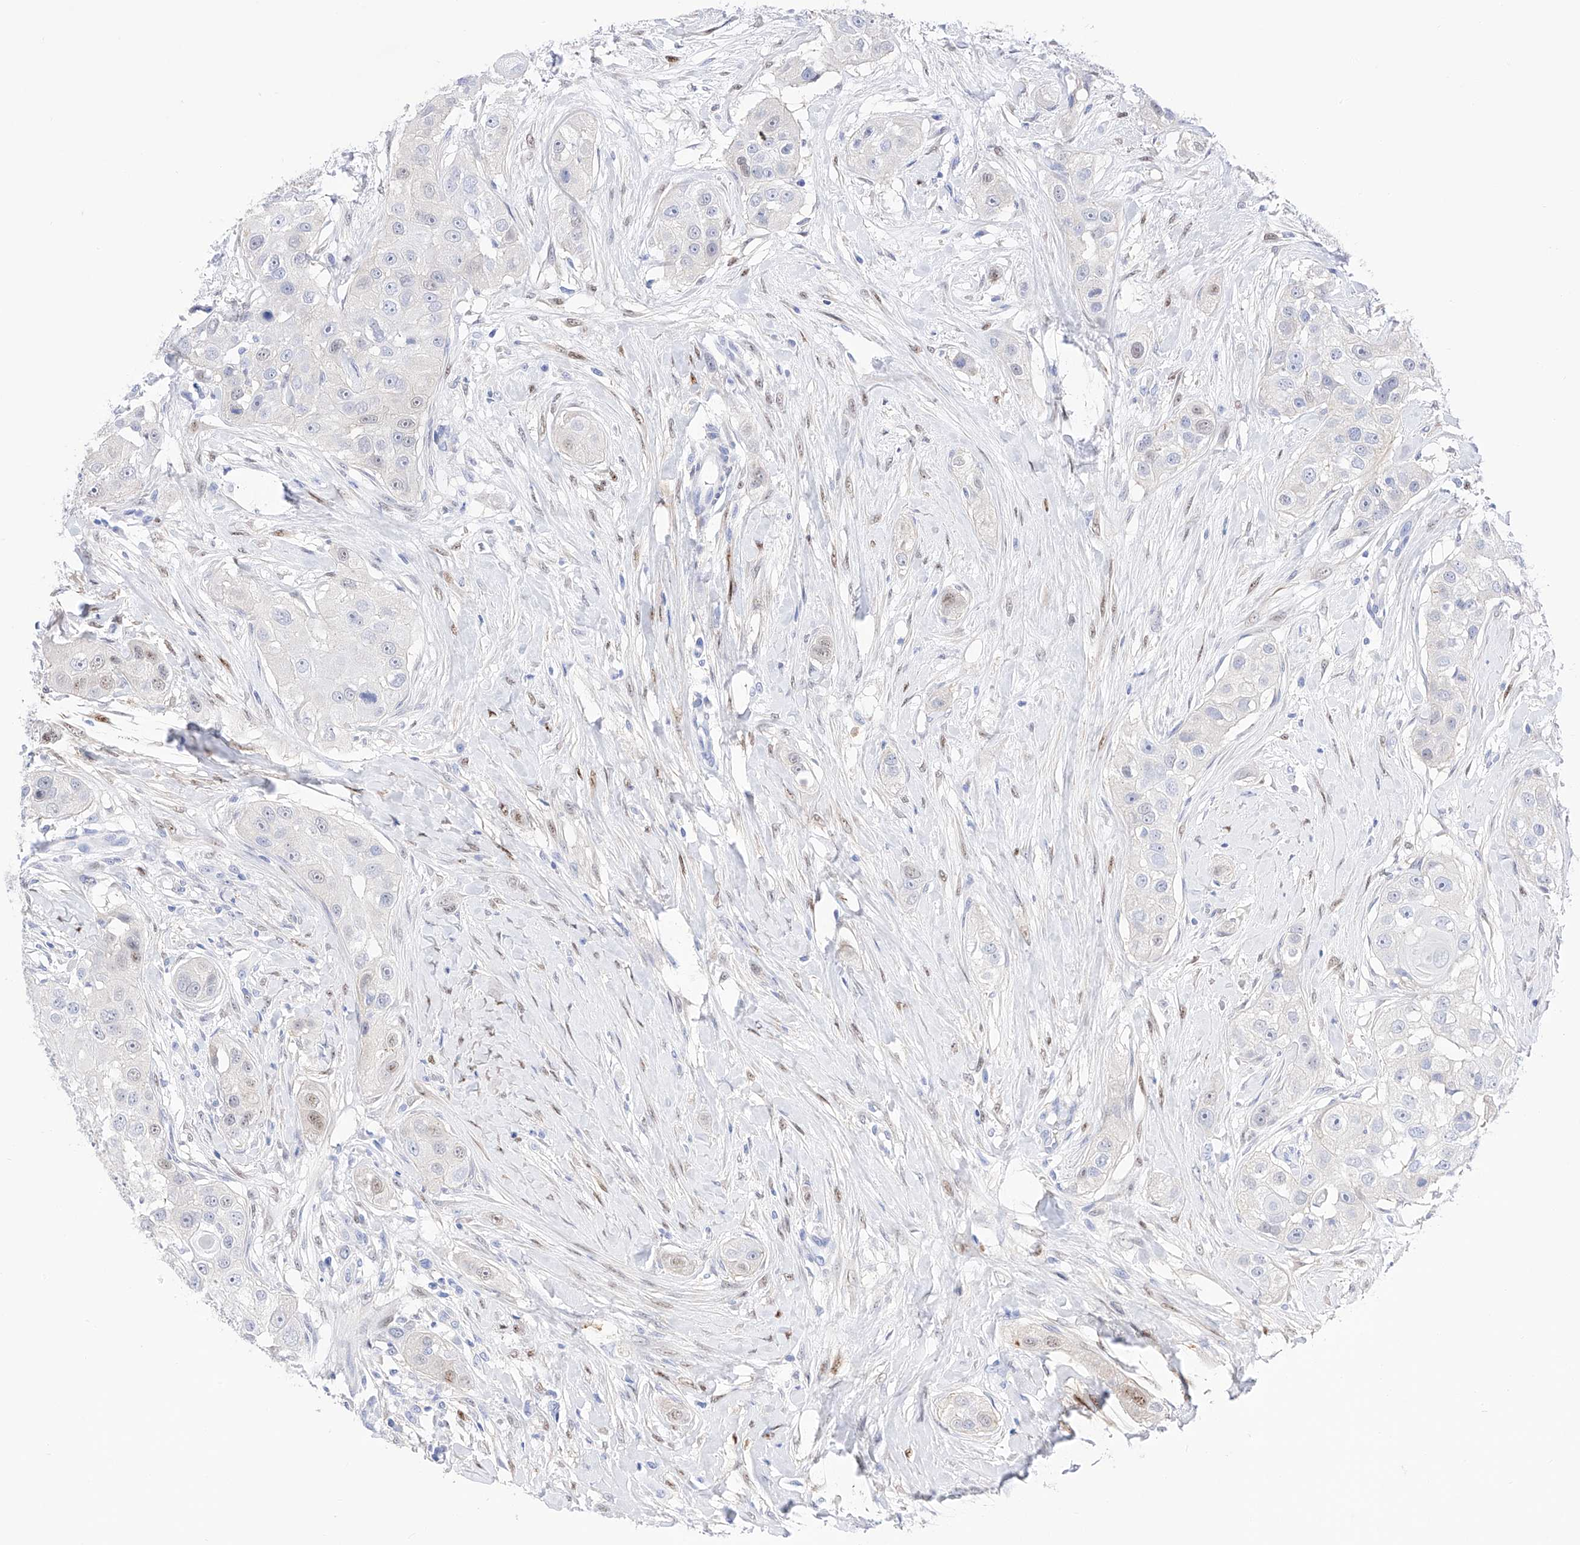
{"staining": {"intensity": "weak", "quantity": "<25%", "location": "nuclear"}, "tissue": "head and neck cancer", "cell_type": "Tumor cells", "image_type": "cancer", "snomed": [{"axis": "morphology", "description": "Normal tissue, NOS"}, {"axis": "morphology", "description": "Squamous cell carcinoma, NOS"}, {"axis": "topography", "description": "Skeletal muscle"}, {"axis": "topography", "description": "Head-Neck"}], "caption": "There is no significant positivity in tumor cells of head and neck squamous cell carcinoma. Nuclei are stained in blue.", "gene": "TRPC7", "patient": {"sex": "male", "age": 51}}